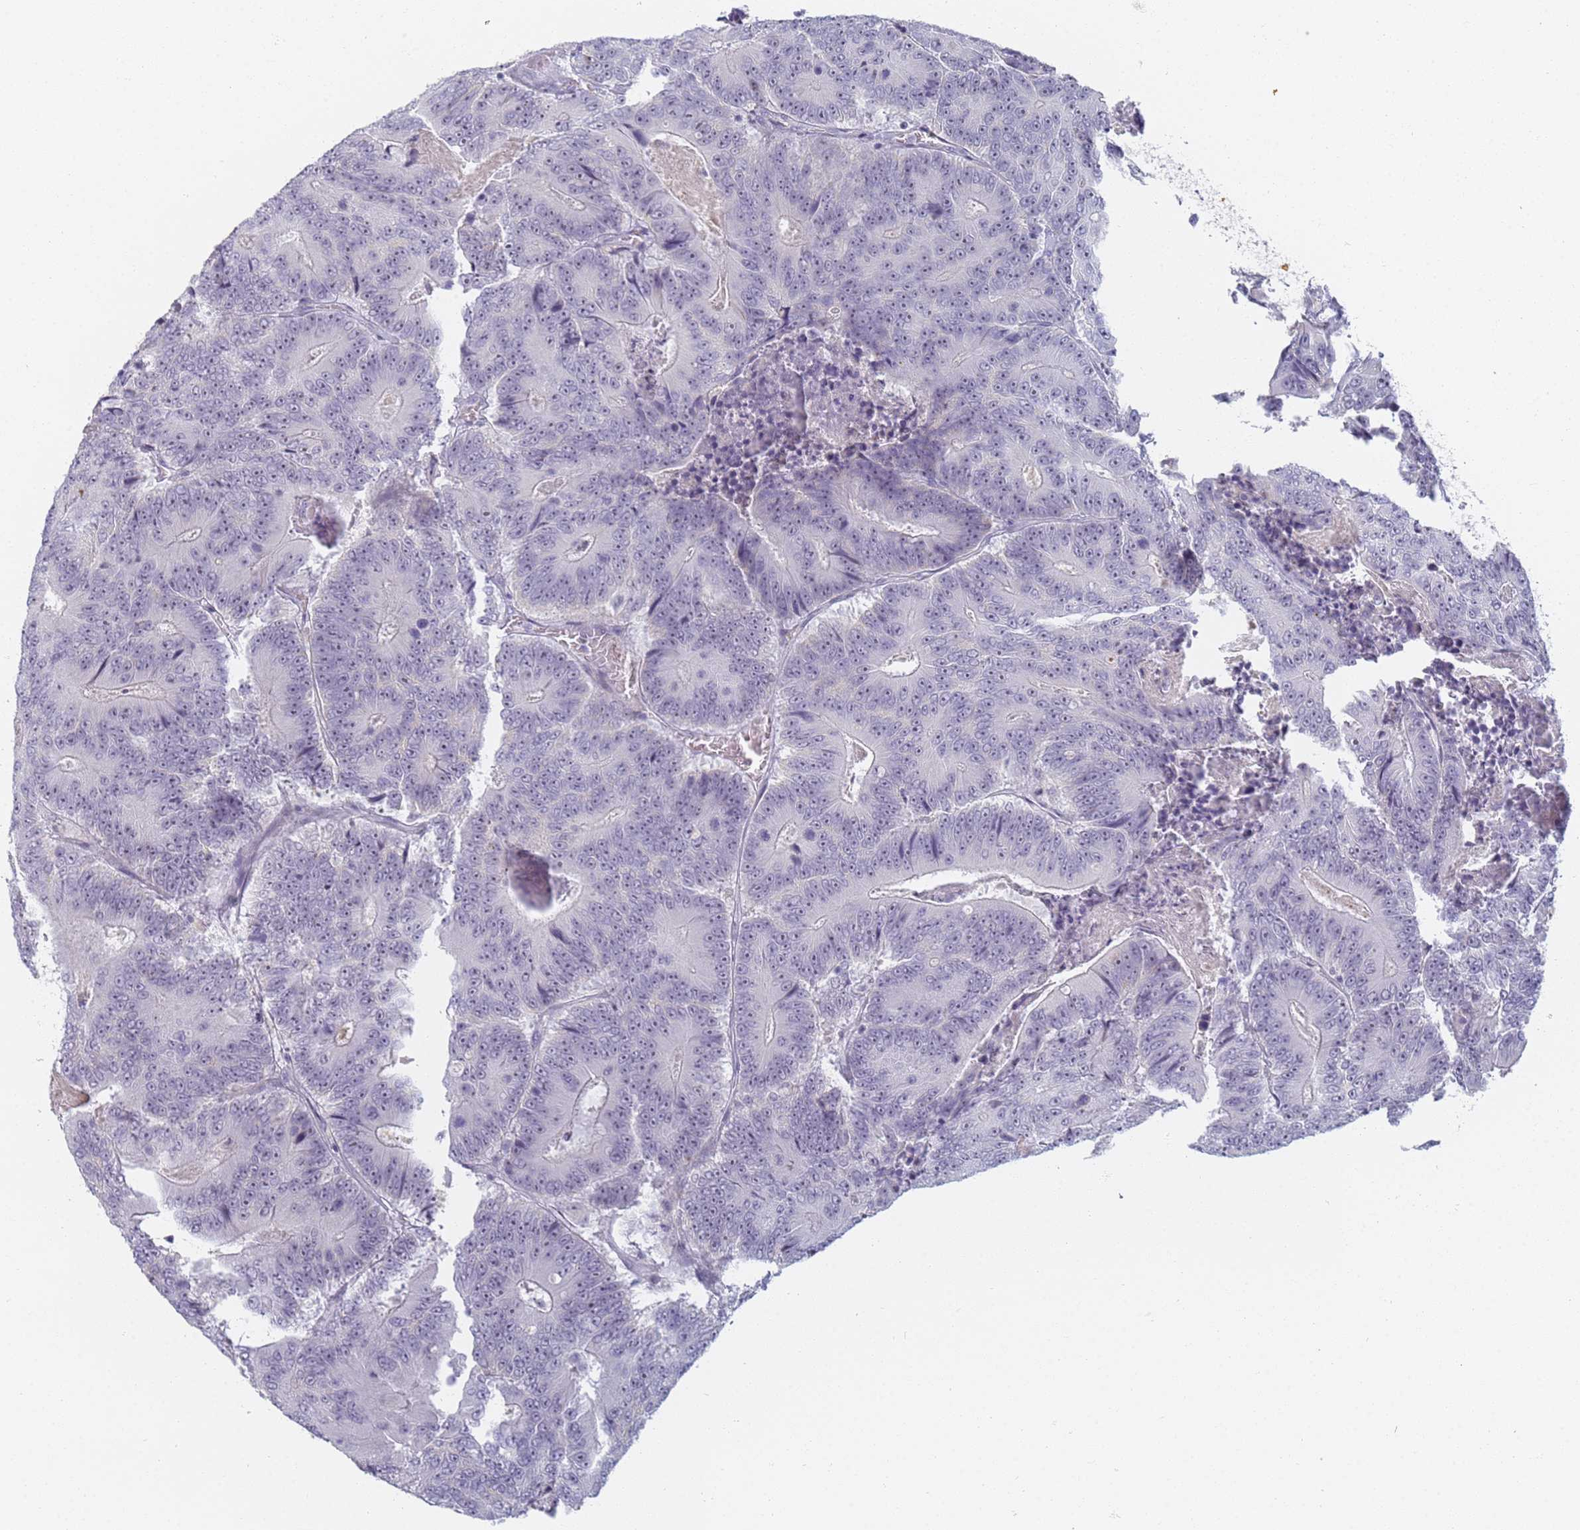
{"staining": {"intensity": "negative", "quantity": "none", "location": "none"}, "tissue": "colorectal cancer", "cell_type": "Tumor cells", "image_type": "cancer", "snomed": [{"axis": "morphology", "description": "Adenocarcinoma, NOS"}, {"axis": "topography", "description": "Colon"}], "caption": "Tumor cells are negative for protein expression in human colorectal adenocarcinoma. (Brightfield microscopy of DAB (3,3'-diaminobenzidine) immunohistochemistry at high magnification).", "gene": "SLC38A9", "patient": {"sex": "male", "age": 83}}